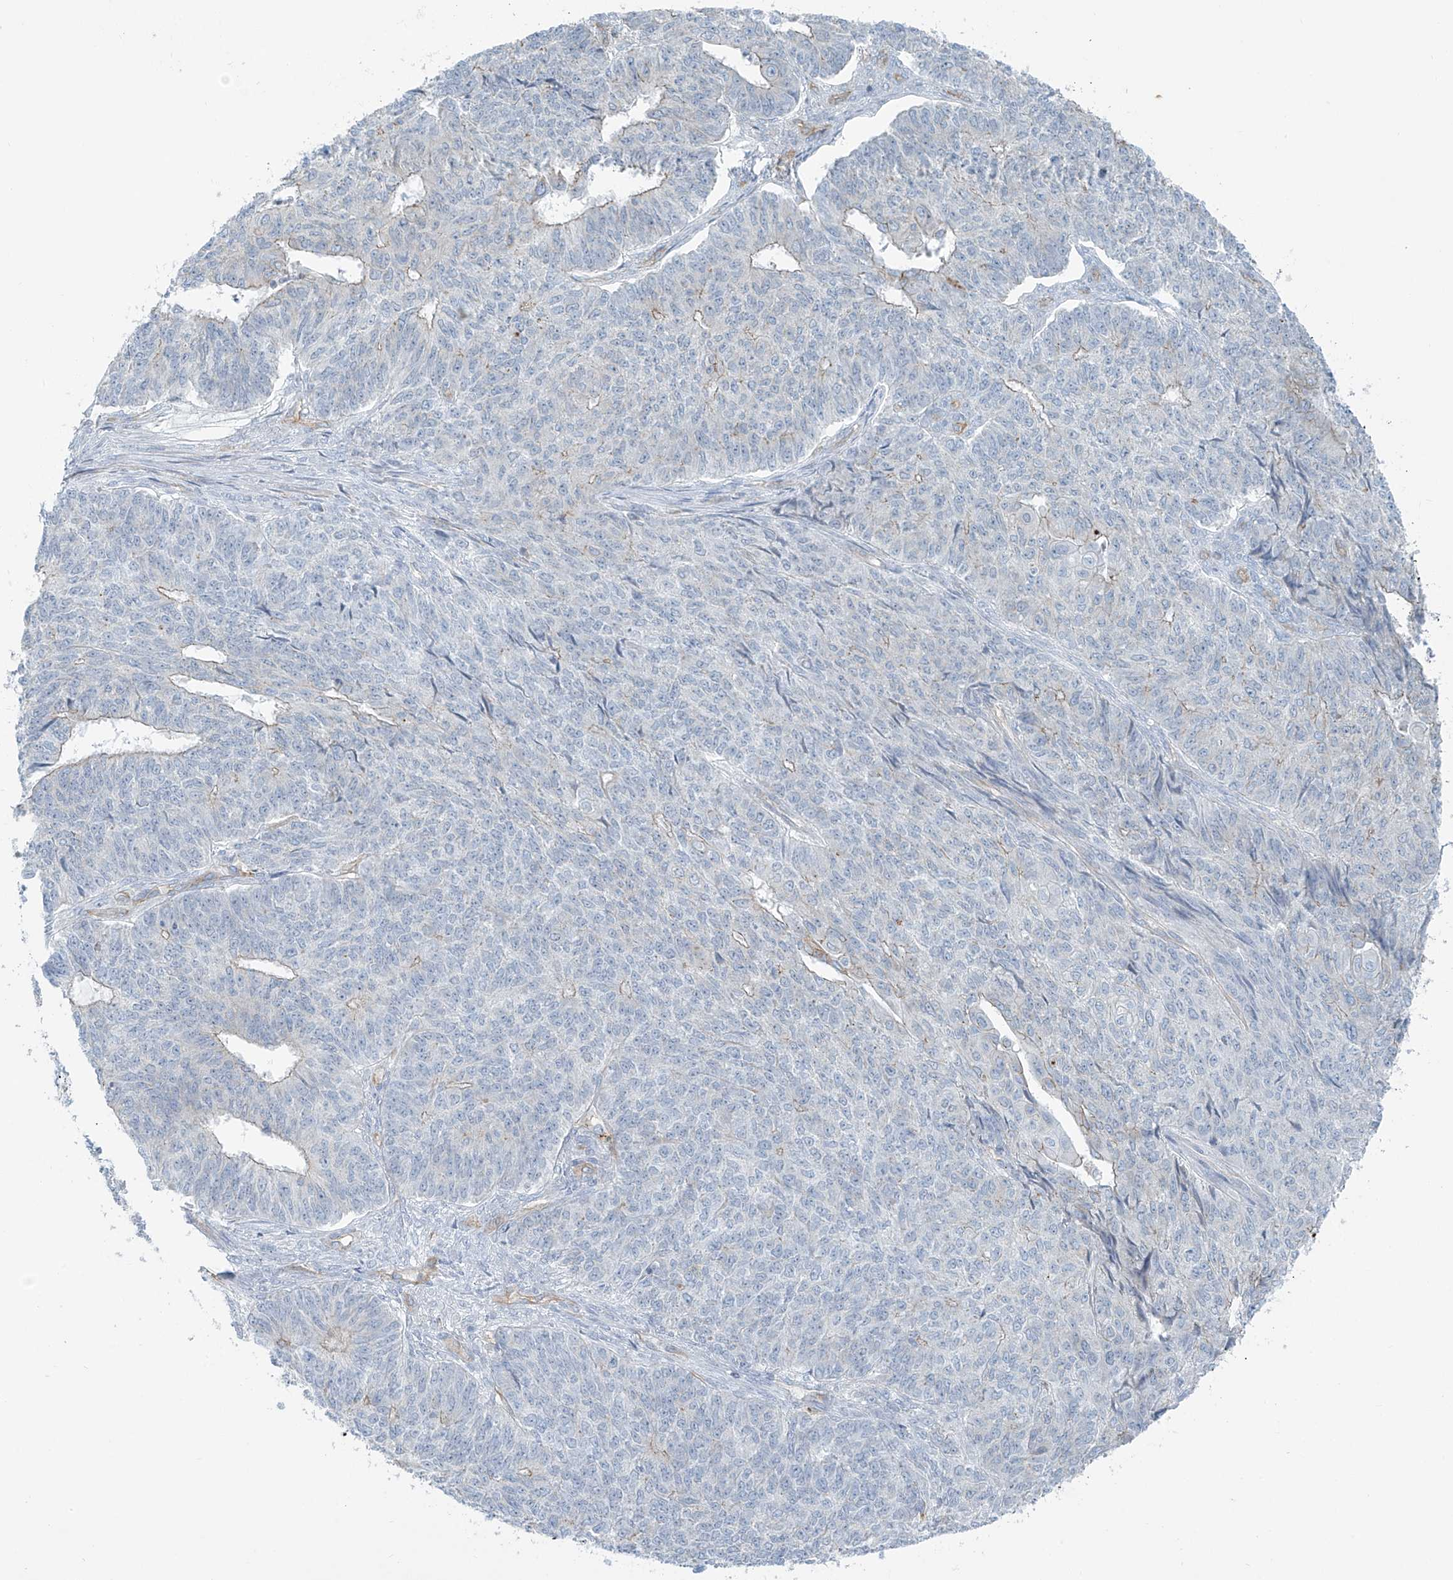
{"staining": {"intensity": "negative", "quantity": "none", "location": "none"}, "tissue": "endometrial cancer", "cell_type": "Tumor cells", "image_type": "cancer", "snomed": [{"axis": "morphology", "description": "Adenocarcinoma, NOS"}, {"axis": "topography", "description": "Endometrium"}], "caption": "Immunohistochemistry photomicrograph of endometrial cancer (adenocarcinoma) stained for a protein (brown), which exhibits no expression in tumor cells.", "gene": "VAMP5", "patient": {"sex": "female", "age": 32}}